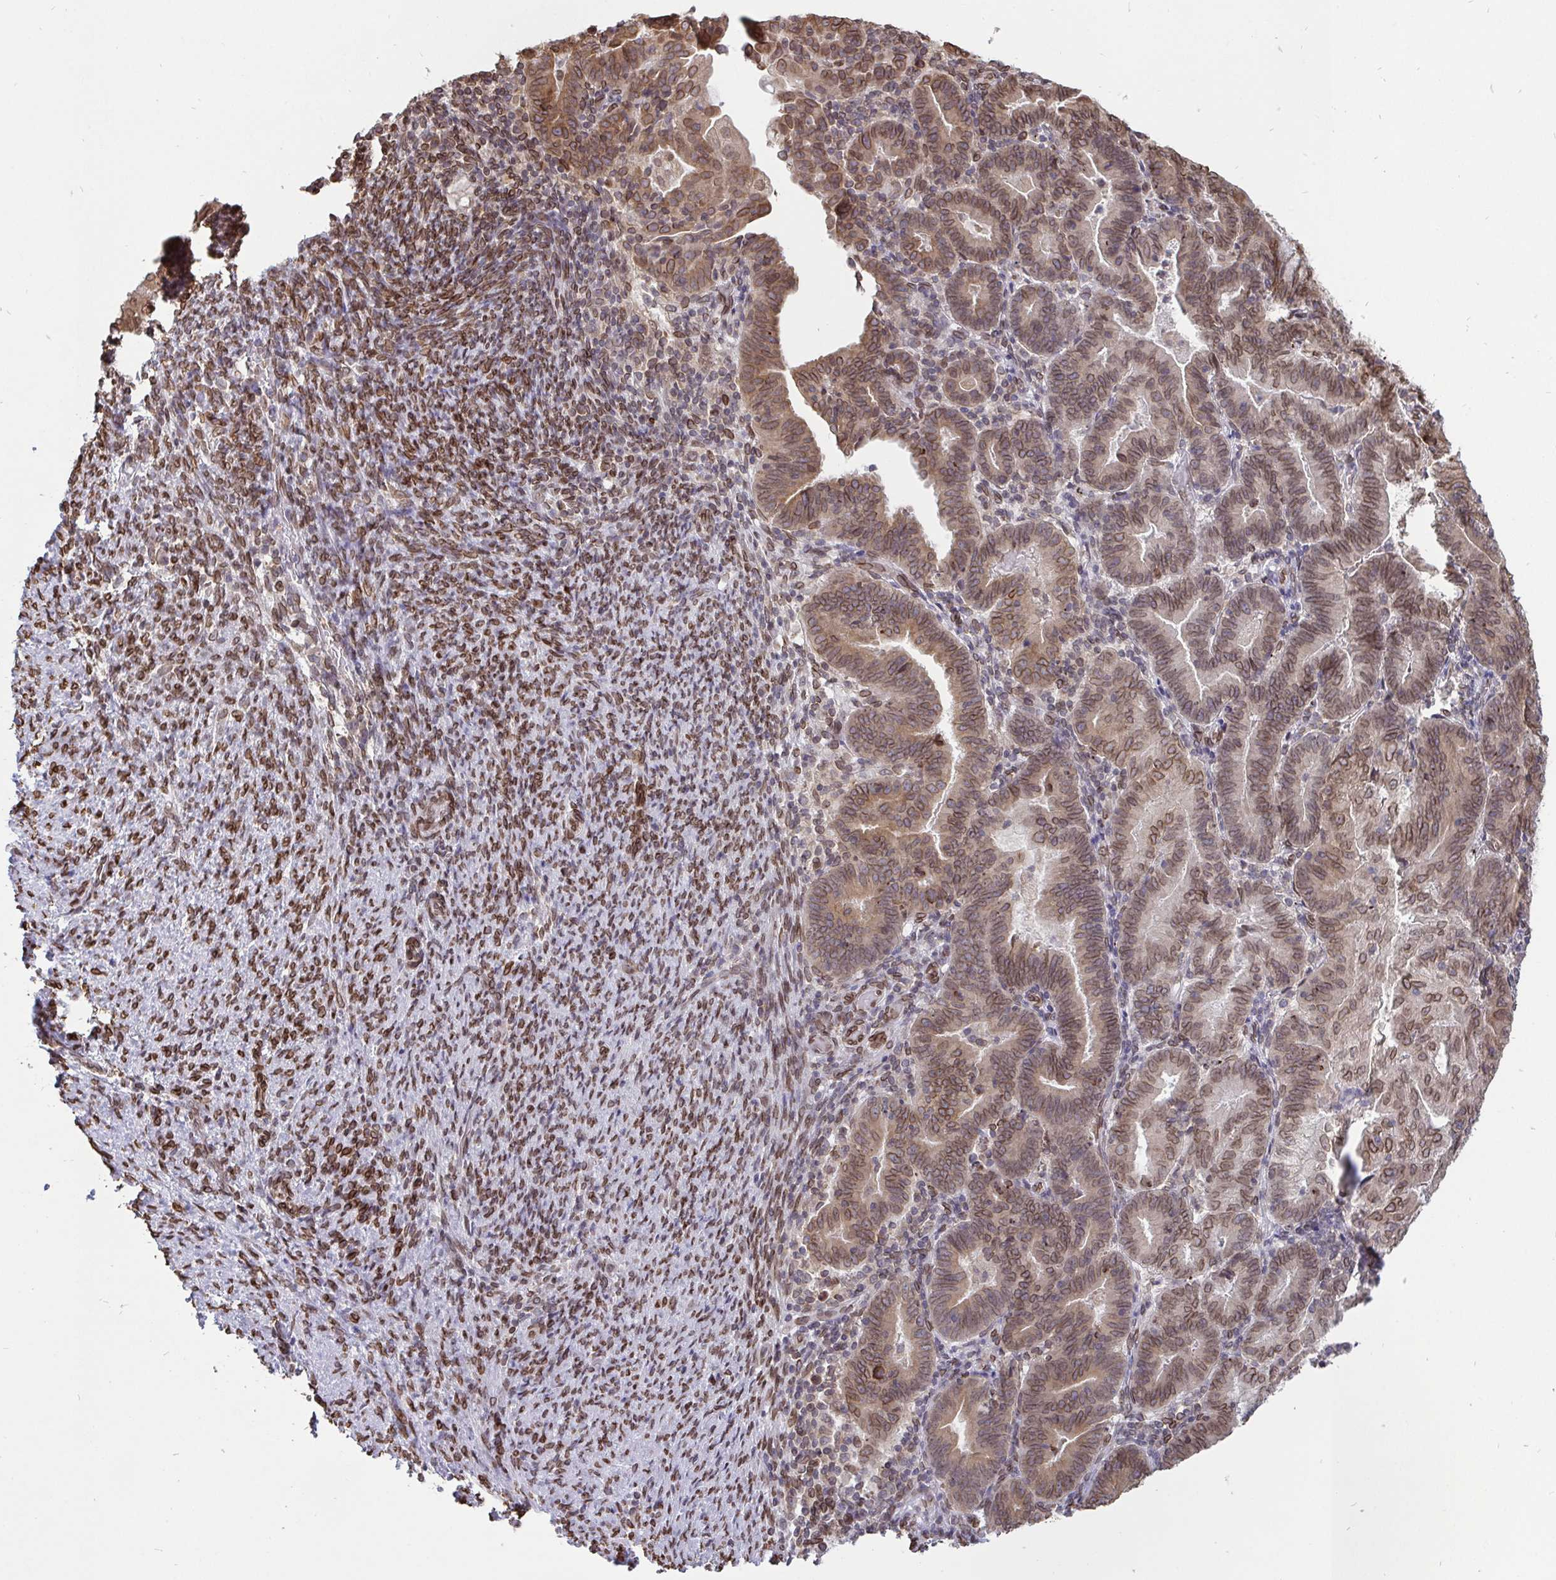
{"staining": {"intensity": "moderate", "quantity": ">75%", "location": "cytoplasmic/membranous,nuclear"}, "tissue": "endometrial cancer", "cell_type": "Tumor cells", "image_type": "cancer", "snomed": [{"axis": "morphology", "description": "Adenocarcinoma, NOS"}, {"axis": "topography", "description": "Endometrium"}], "caption": "Immunohistochemistry of endometrial cancer (adenocarcinoma) exhibits medium levels of moderate cytoplasmic/membranous and nuclear expression in about >75% of tumor cells.", "gene": "EMD", "patient": {"sex": "female", "age": 70}}